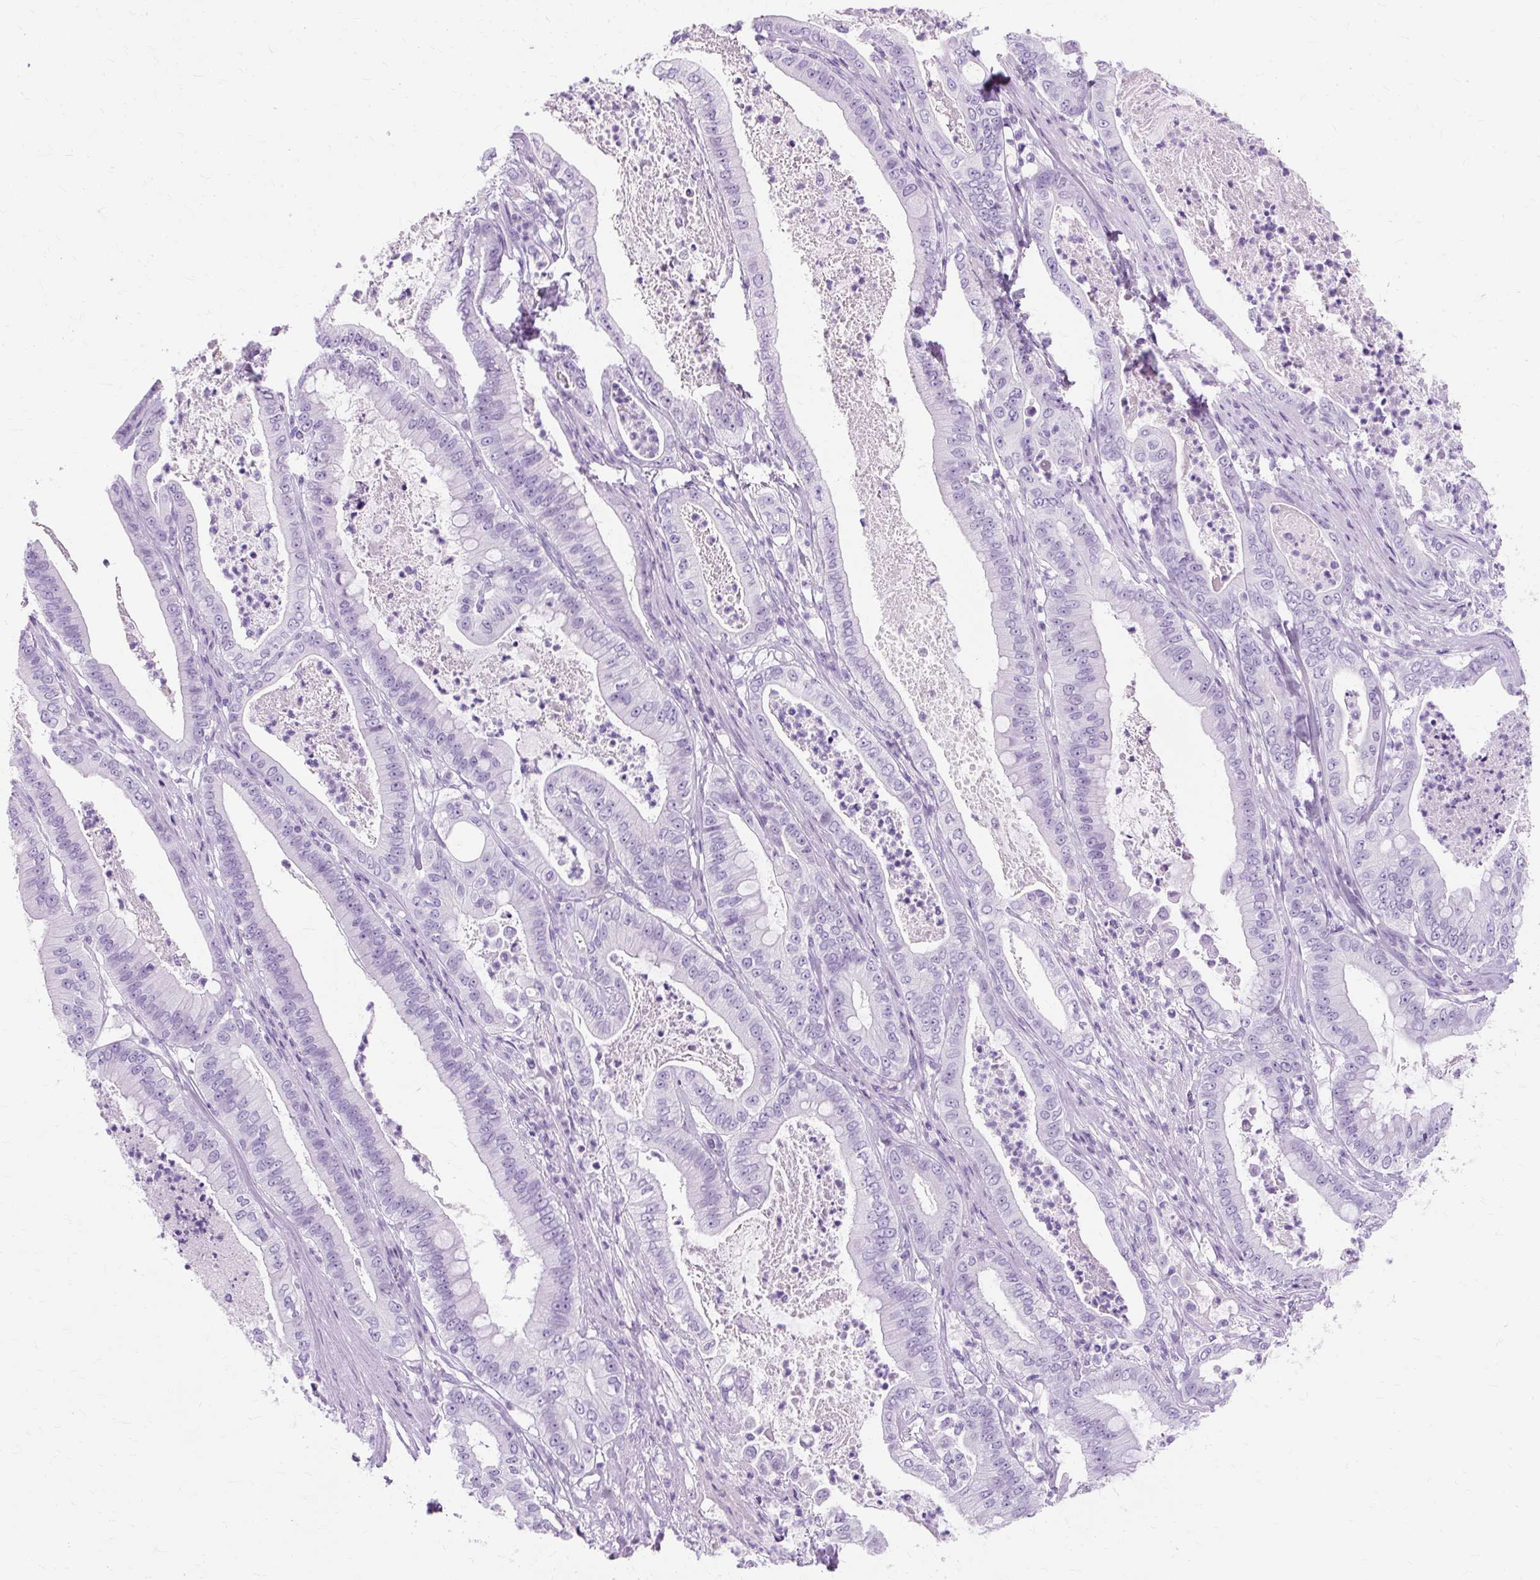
{"staining": {"intensity": "negative", "quantity": "none", "location": "none"}, "tissue": "pancreatic cancer", "cell_type": "Tumor cells", "image_type": "cancer", "snomed": [{"axis": "morphology", "description": "Adenocarcinoma, NOS"}, {"axis": "topography", "description": "Pancreas"}], "caption": "A photomicrograph of pancreatic cancer stained for a protein exhibits no brown staining in tumor cells. Nuclei are stained in blue.", "gene": "TMEM89", "patient": {"sex": "male", "age": 71}}